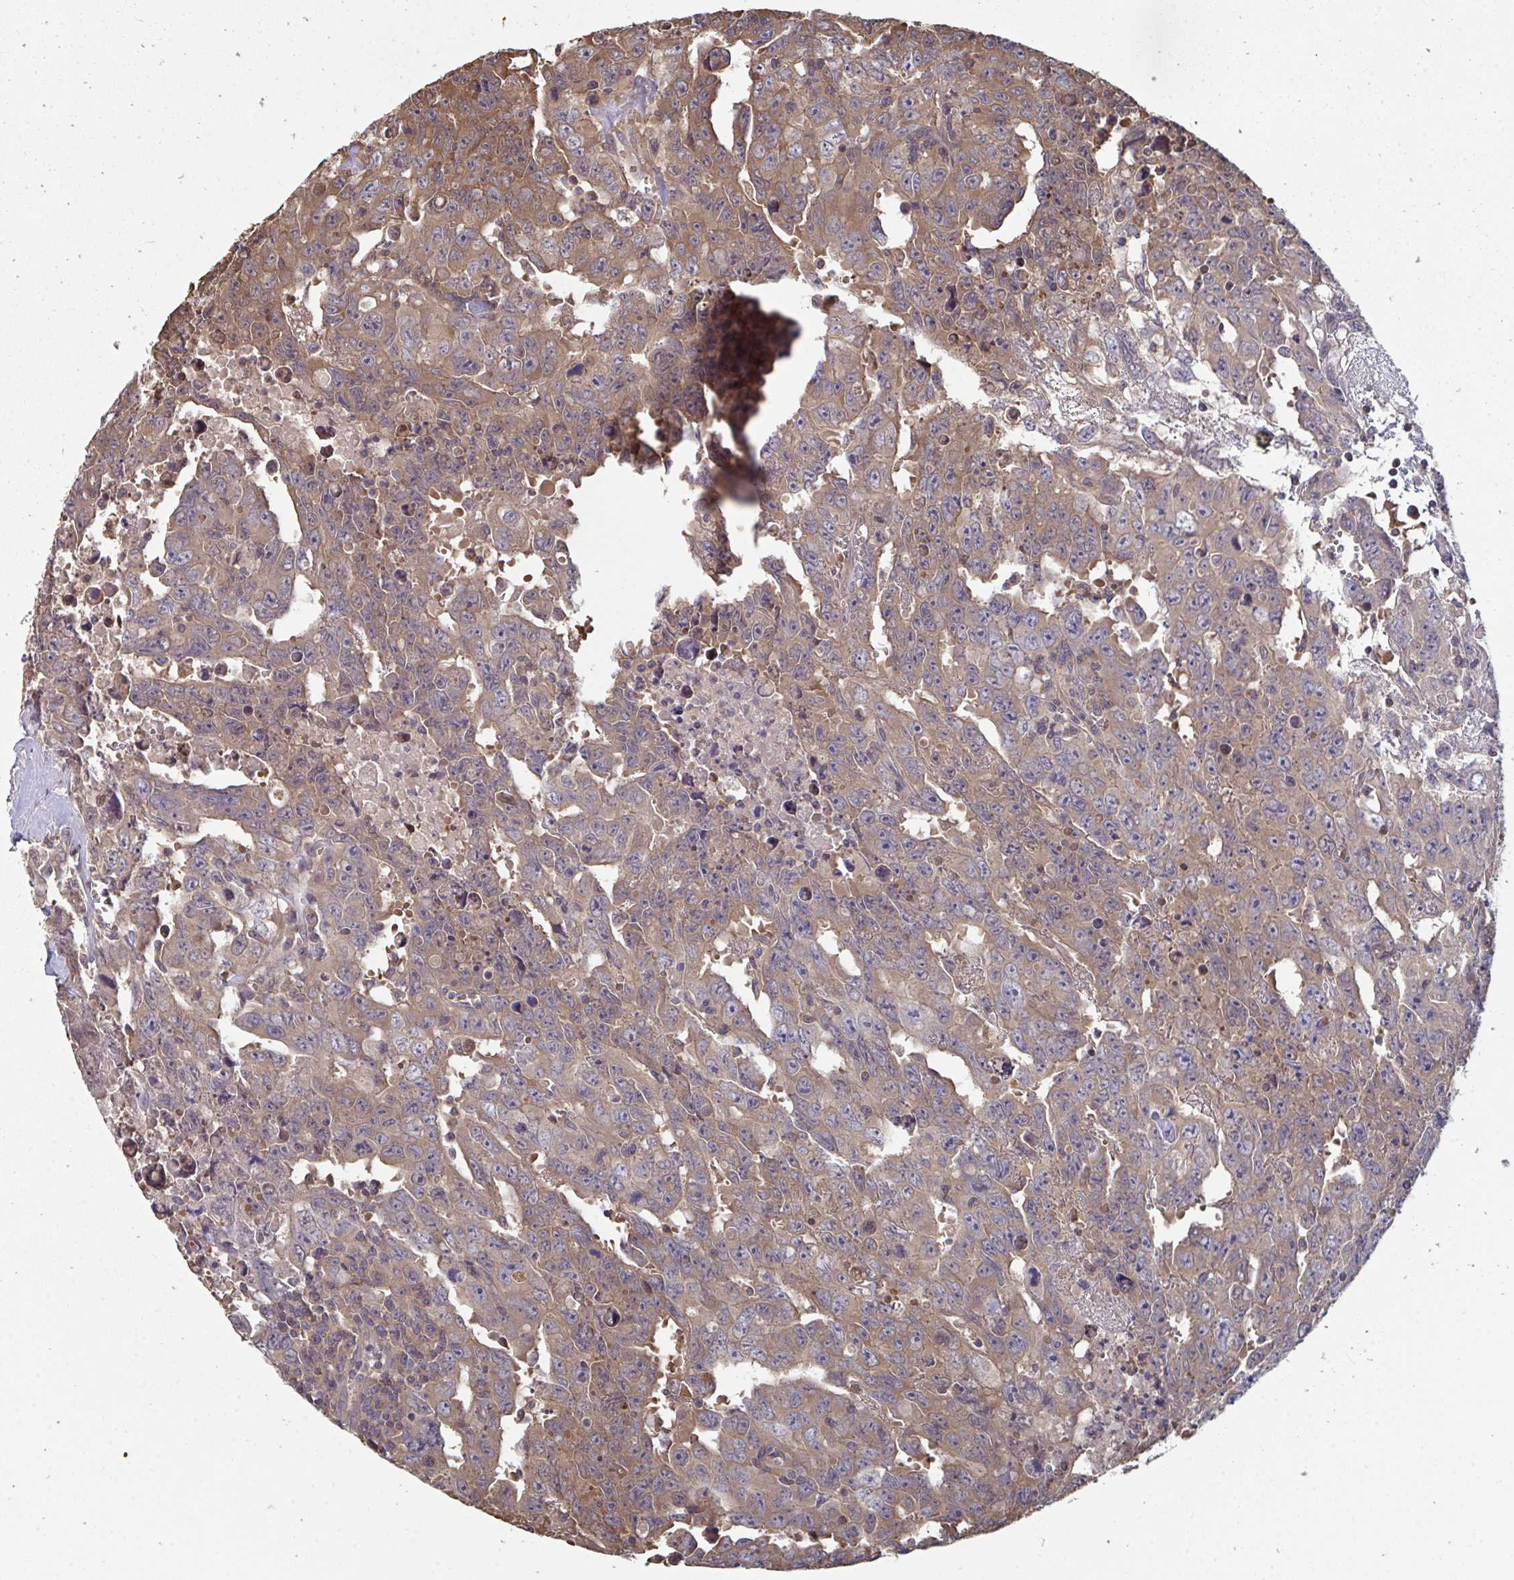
{"staining": {"intensity": "moderate", "quantity": ">75%", "location": "cytoplasmic/membranous"}, "tissue": "testis cancer", "cell_type": "Tumor cells", "image_type": "cancer", "snomed": [{"axis": "morphology", "description": "Carcinoma, Embryonal, NOS"}, {"axis": "topography", "description": "Testis"}], "caption": "IHC of testis cancer (embryonal carcinoma) exhibits medium levels of moderate cytoplasmic/membranous staining in about >75% of tumor cells.", "gene": "TTC9C", "patient": {"sex": "male", "age": 24}}